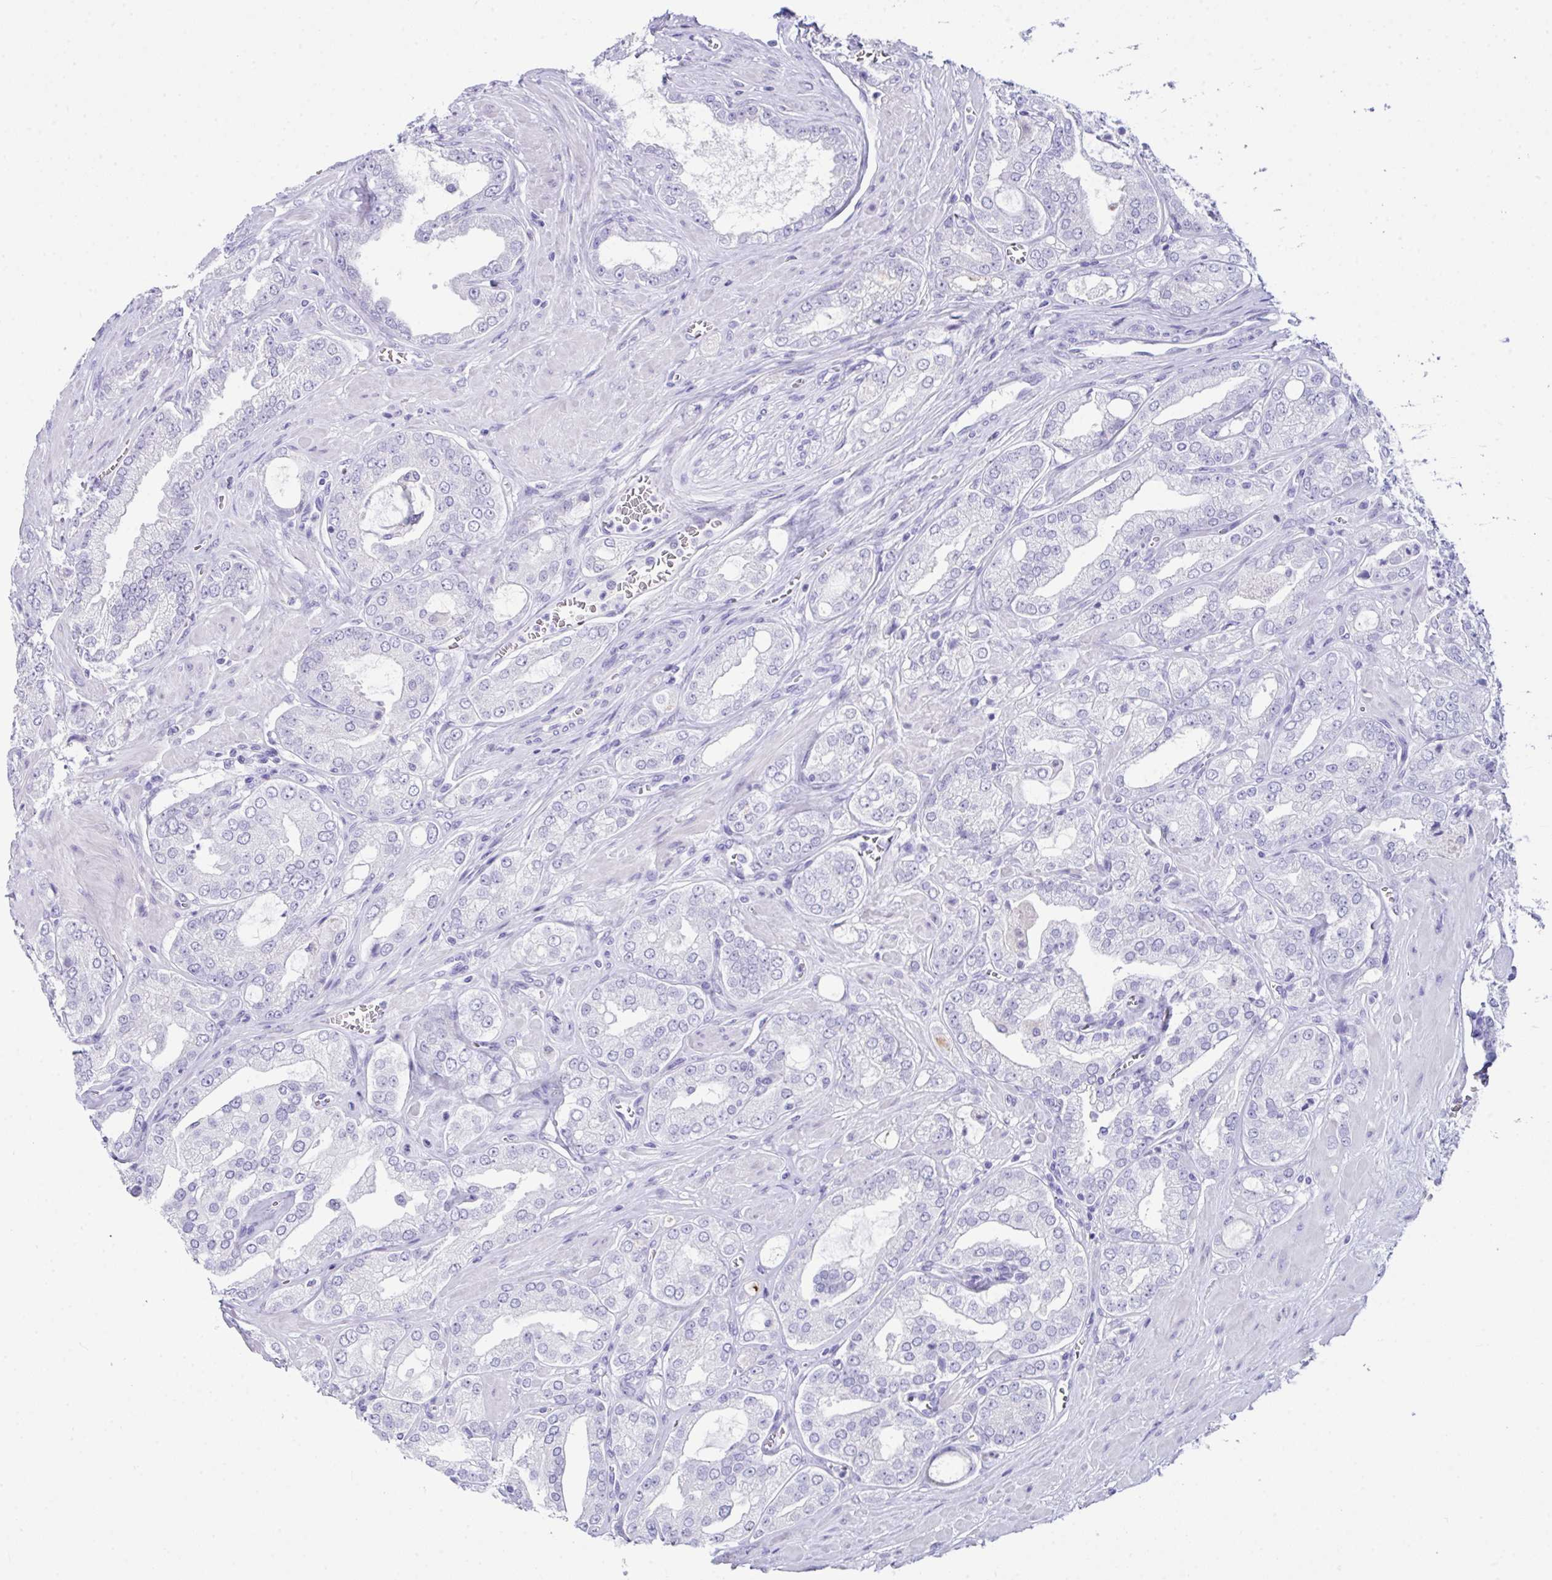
{"staining": {"intensity": "negative", "quantity": "none", "location": "none"}, "tissue": "prostate cancer", "cell_type": "Tumor cells", "image_type": "cancer", "snomed": [{"axis": "morphology", "description": "Adenocarcinoma, High grade"}, {"axis": "topography", "description": "Prostate"}], "caption": "Immunohistochemistry (IHC) of human prostate cancer (high-grade adenocarcinoma) demonstrates no expression in tumor cells.", "gene": "LGALS4", "patient": {"sex": "male", "age": 66}}